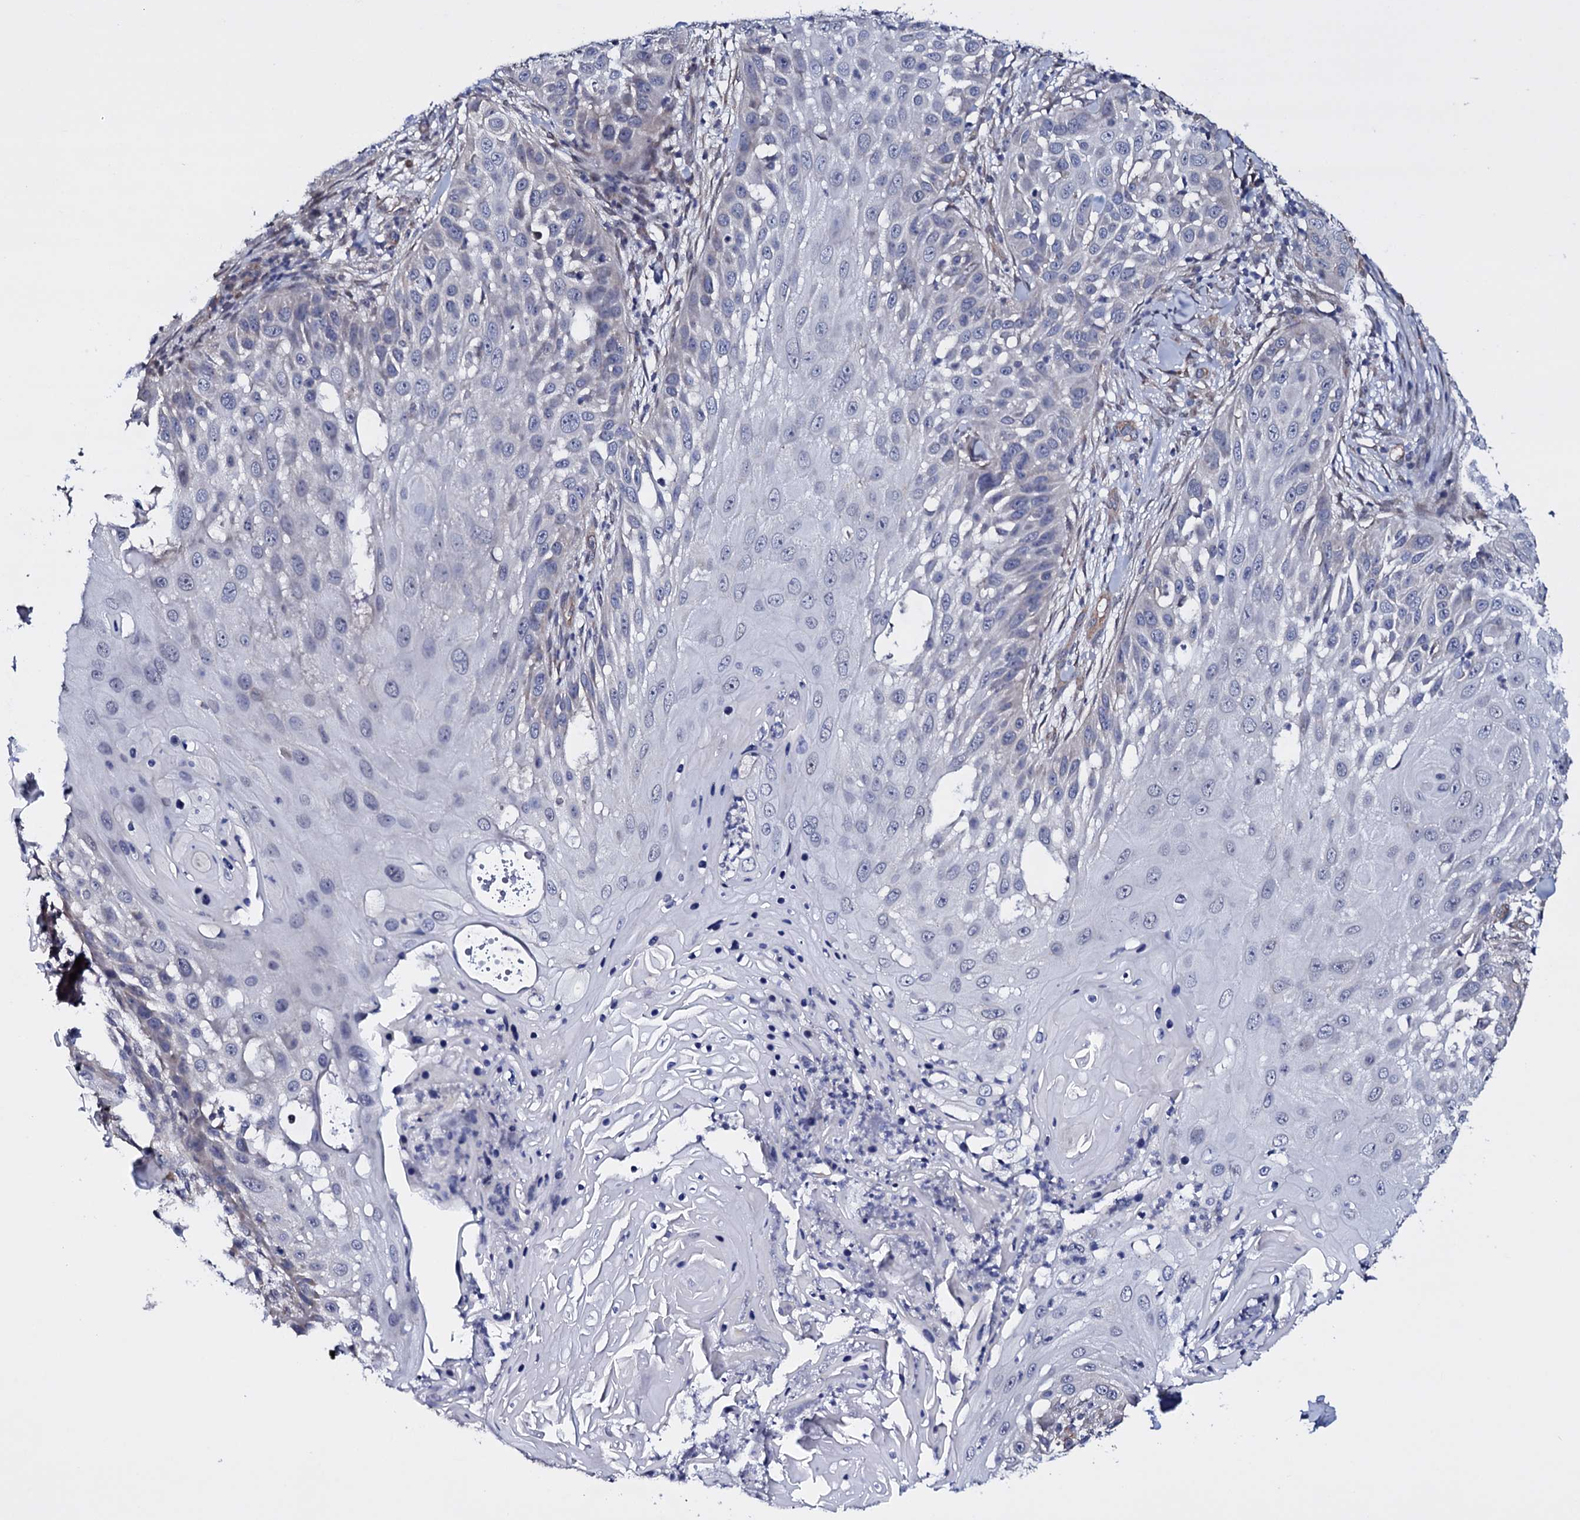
{"staining": {"intensity": "negative", "quantity": "none", "location": "none"}, "tissue": "skin cancer", "cell_type": "Tumor cells", "image_type": "cancer", "snomed": [{"axis": "morphology", "description": "Squamous cell carcinoma, NOS"}, {"axis": "topography", "description": "Skin"}], "caption": "Immunohistochemistry (IHC) of skin cancer (squamous cell carcinoma) displays no expression in tumor cells.", "gene": "GAREM1", "patient": {"sex": "female", "age": 44}}